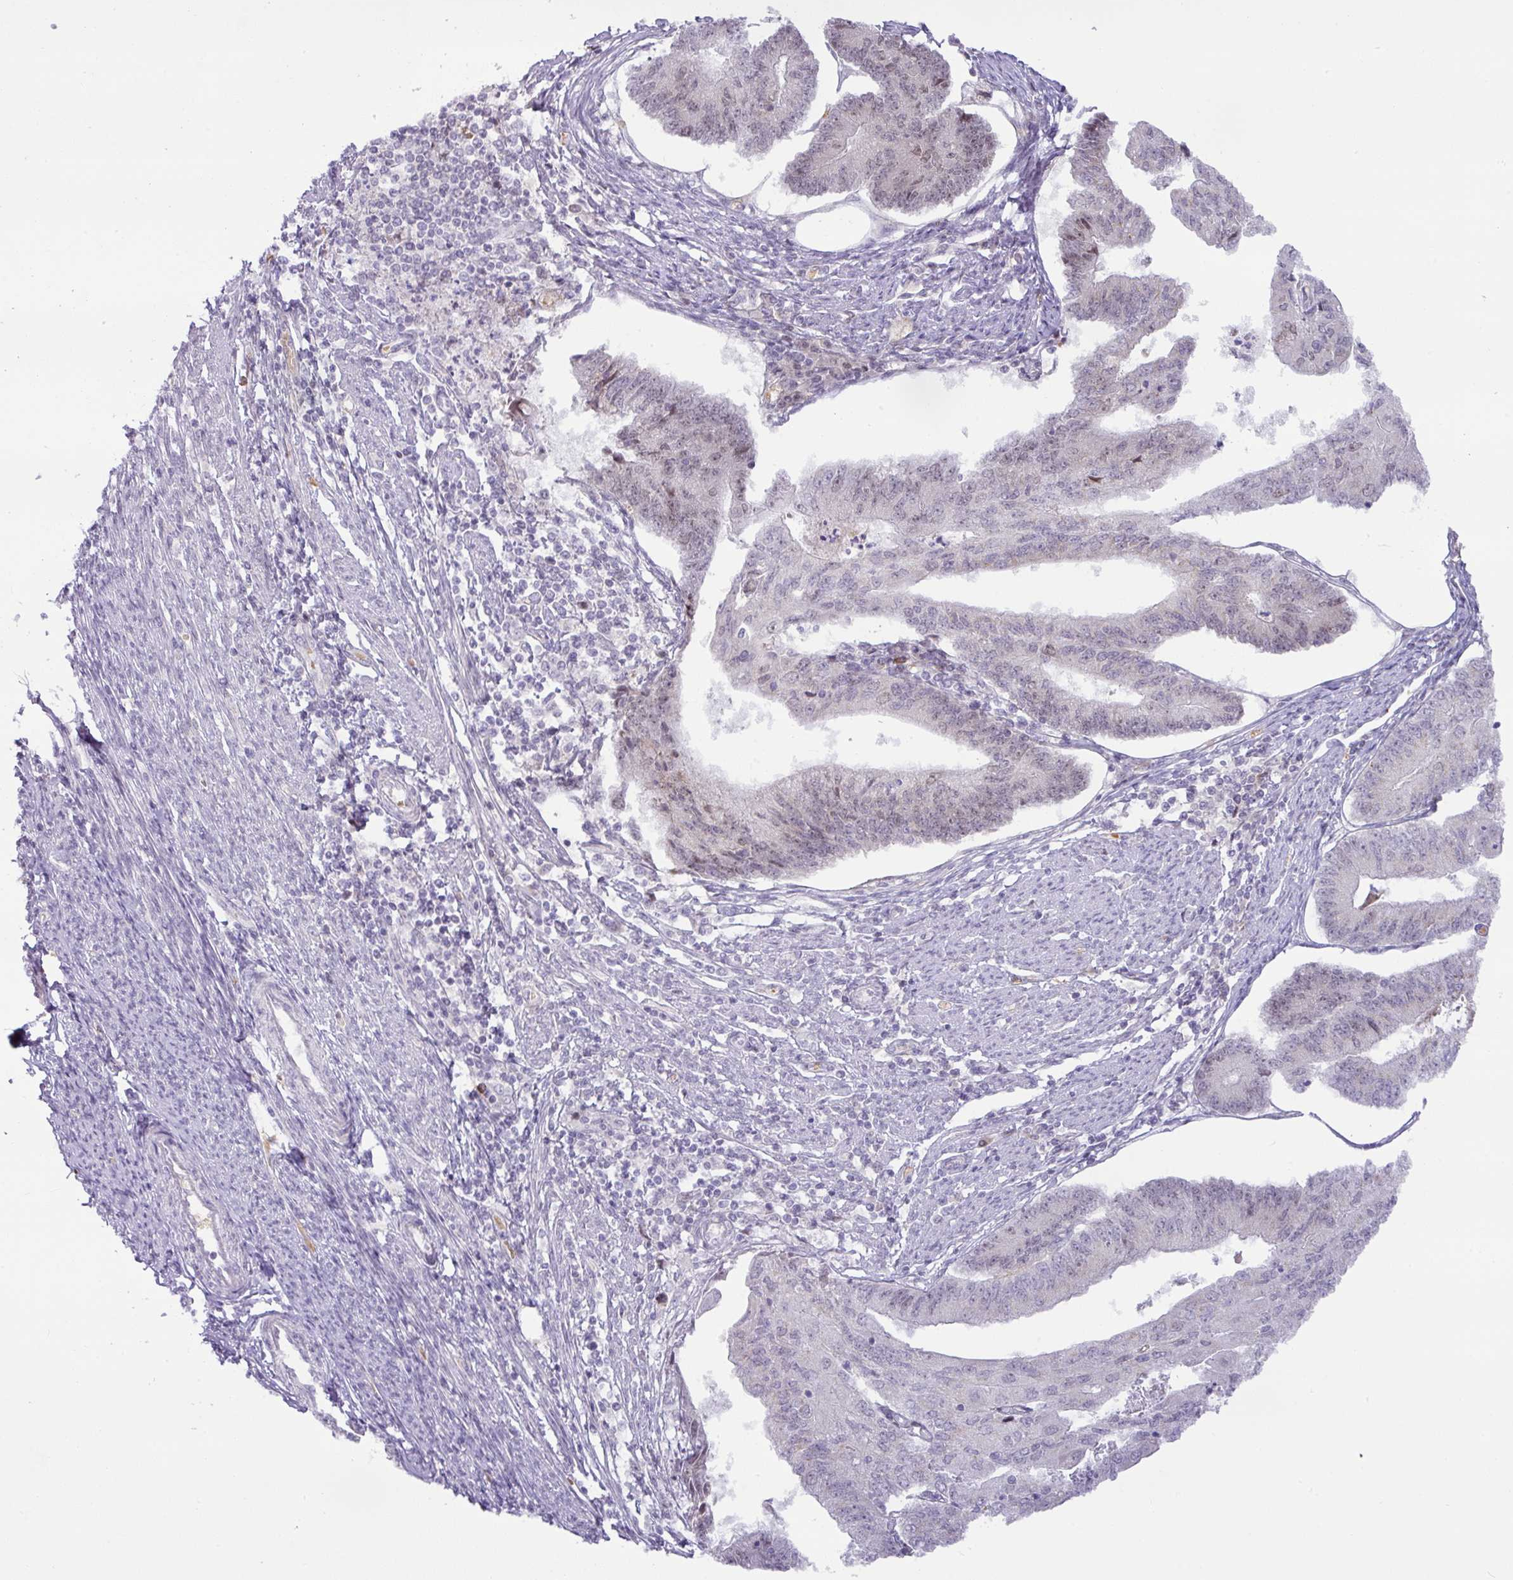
{"staining": {"intensity": "moderate", "quantity": "<25%", "location": "nuclear"}, "tissue": "endometrial cancer", "cell_type": "Tumor cells", "image_type": "cancer", "snomed": [{"axis": "morphology", "description": "Adenocarcinoma, NOS"}, {"axis": "topography", "description": "Endometrium"}], "caption": "High-power microscopy captured an immunohistochemistry (IHC) micrograph of adenocarcinoma (endometrial), revealing moderate nuclear positivity in approximately <25% of tumor cells.", "gene": "PARP2", "patient": {"sex": "female", "age": 56}}